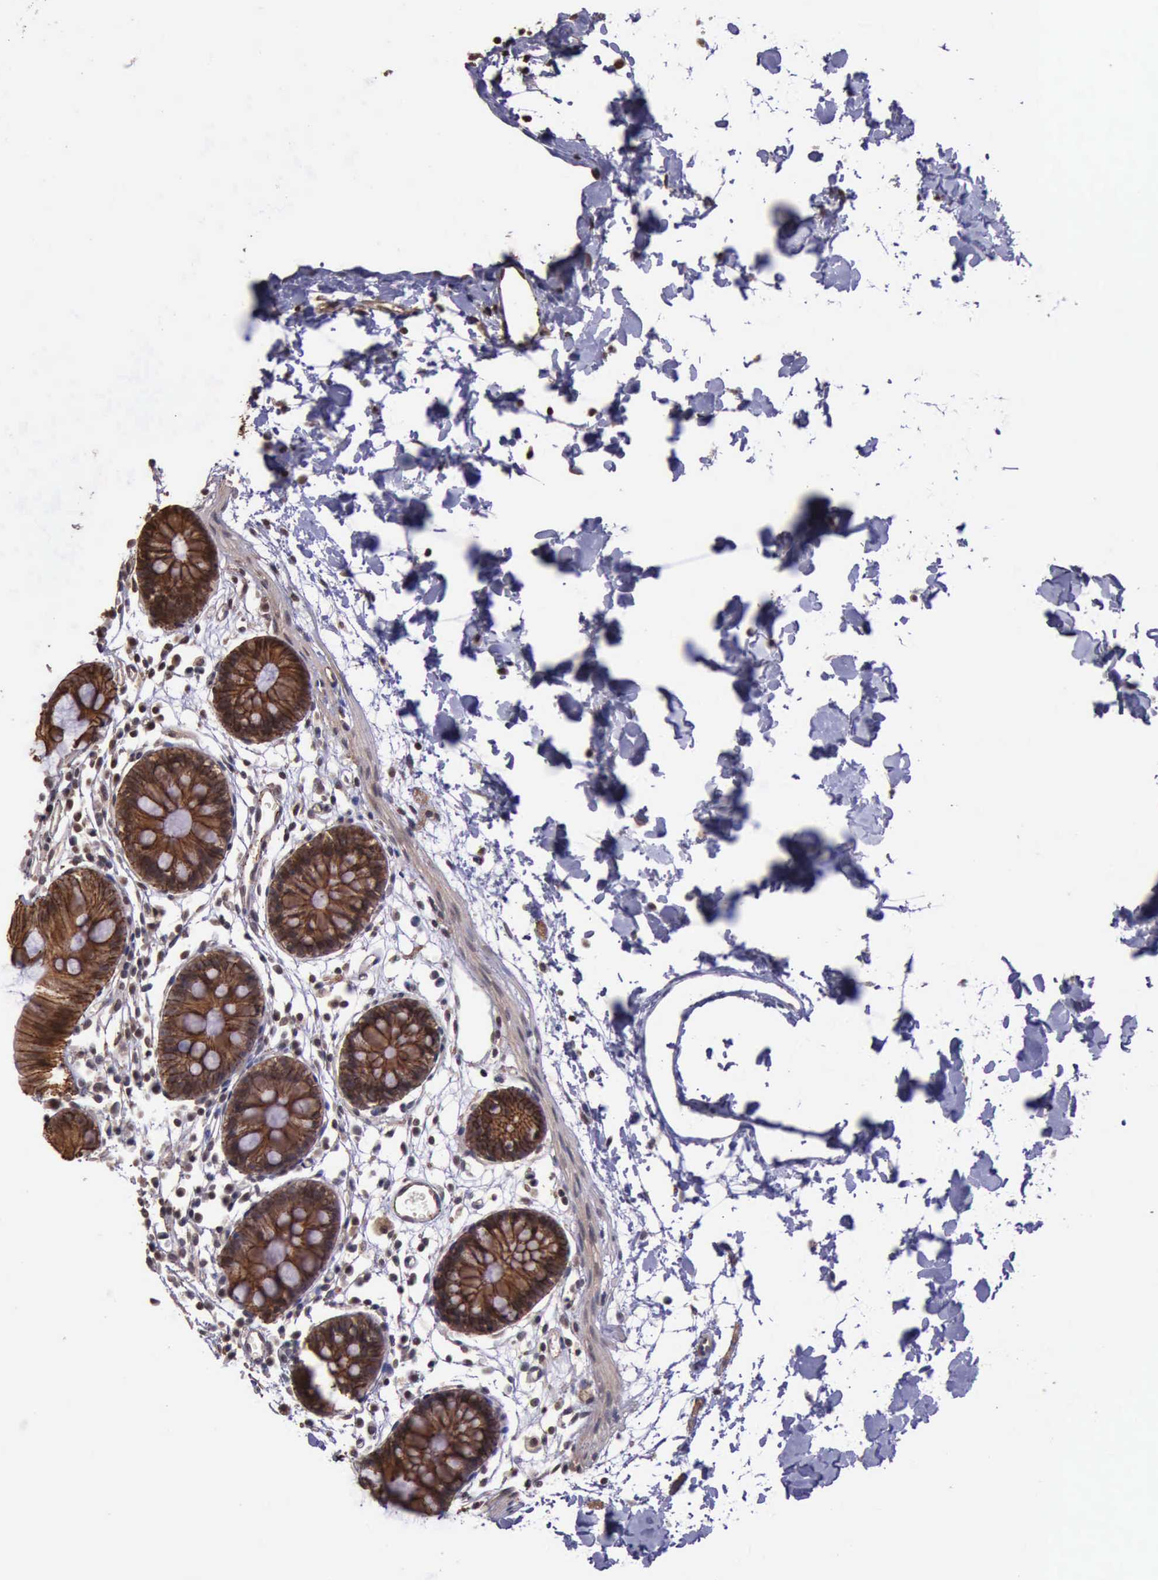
{"staining": {"intensity": "moderate", "quantity": ">75%", "location": "cytoplasmic/membranous"}, "tissue": "colon", "cell_type": "Endothelial cells", "image_type": "normal", "snomed": [{"axis": "morphology", "description": "Normal tissue, NOS"}, {"axis": "topography", "description": "Colon"}], "caption": "Immunohistochemical staining of benign colon reveals >75% levels of moderate cytoplasmic/membranous protein positivity in about >75% of endothelial cells. Nuclei are stained in blue.", "gene": "CTNNB1", "patient": {"sex": "male", "age": 14}}